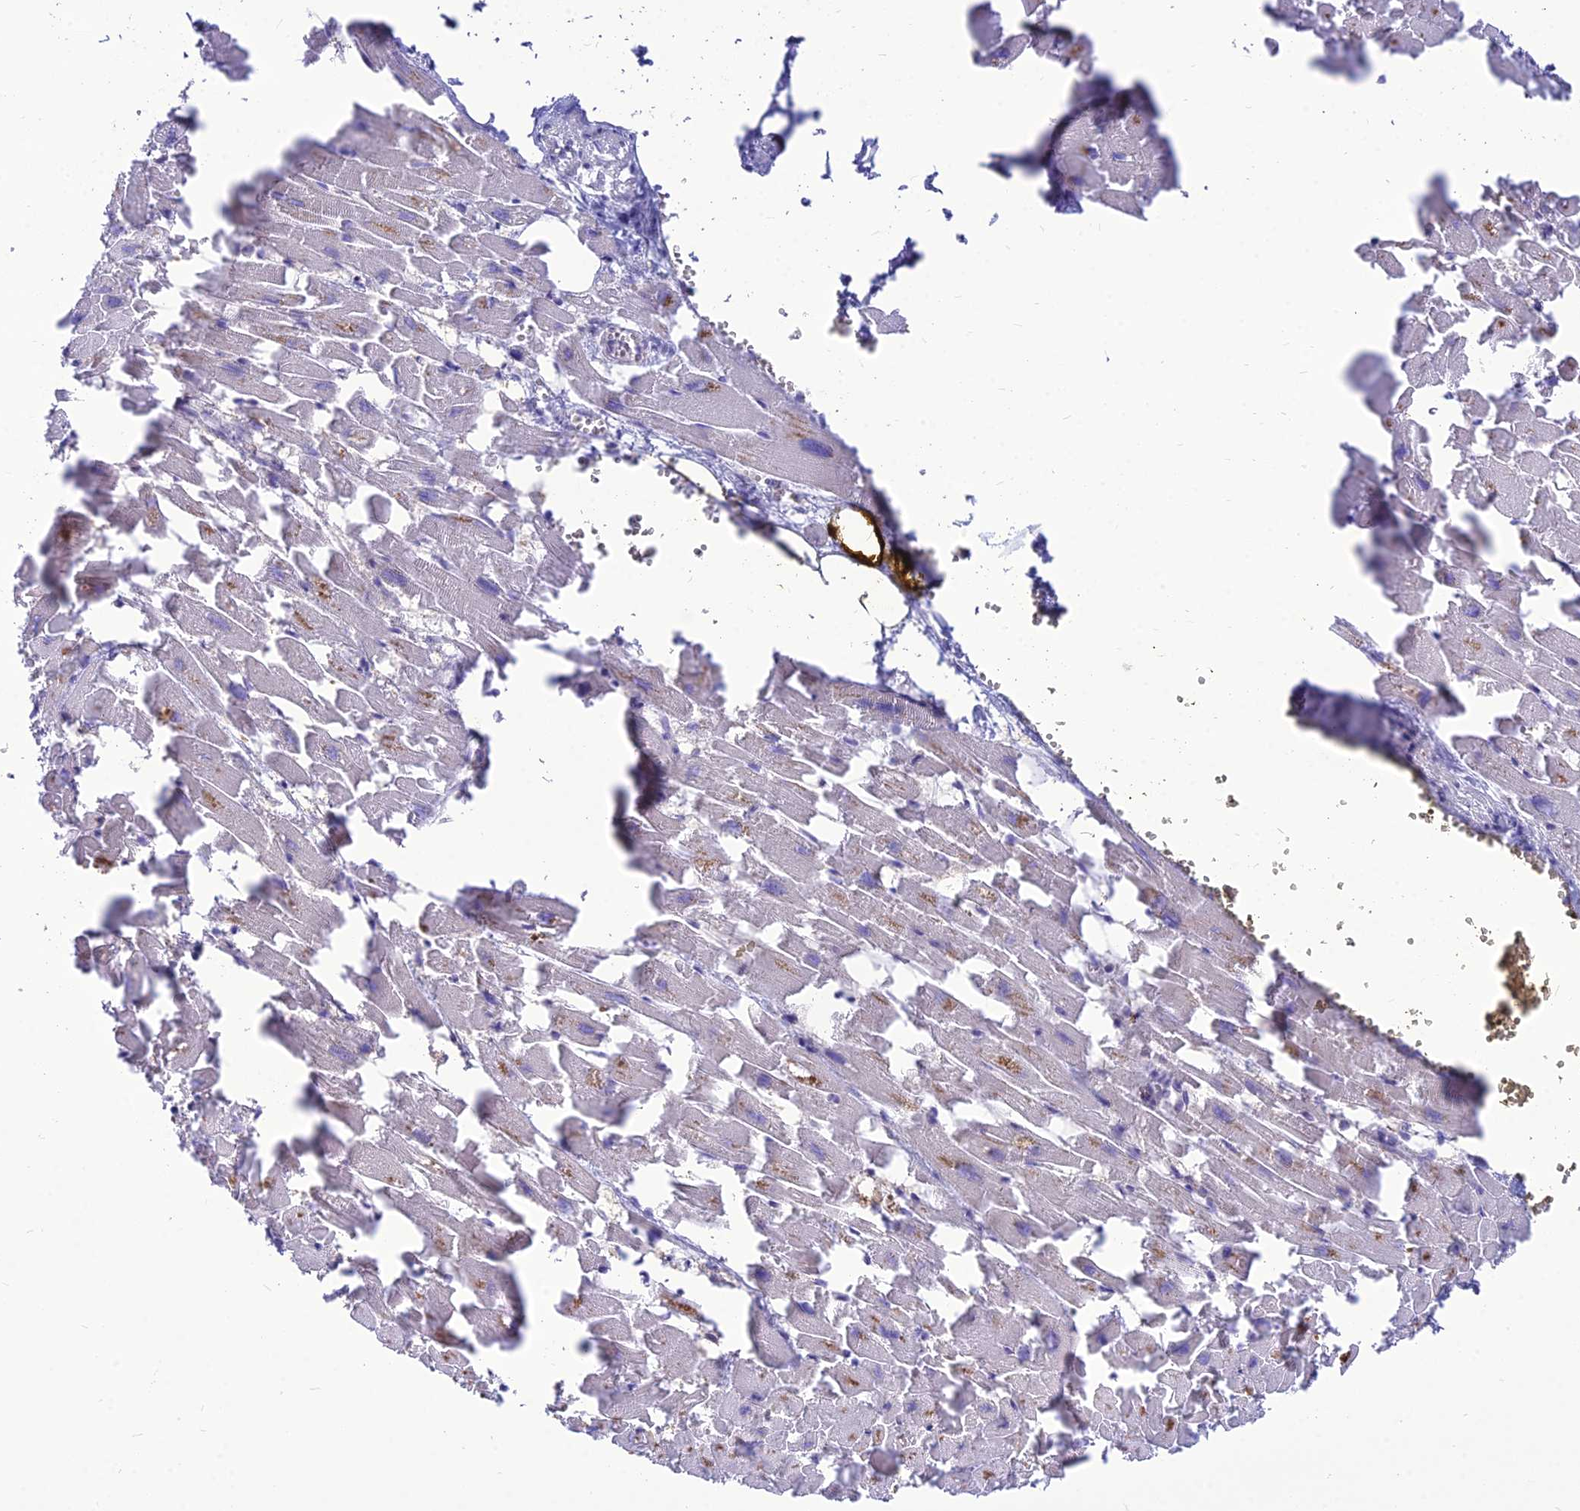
{"staining": {"intensity": "negative", "quantity": "none", "location": "none"}, "tissue": "heart muscle", "cell_type": "Cardiomyocytes", "image_type": "normal", "snomed": [{"axis": "morphology", "description": "Normal tissue, NOS"}, {"axis": "topography", "description": "Heart"}], "caption": "This image is of normal heart muscle stained with immunohistochemistry (IHC) to label a protein in brown with the nuclei are counter-stained blue. There is no staining in cardiomyocytes. (Stains: DAB (3,3'-diaminobenzidine) IHC with hematoxylin counter stain, Microscopy: brightfield microscopy at high magnification).", "gene": "NOVA2", "patient": {"sex": "female", "age": 64}}